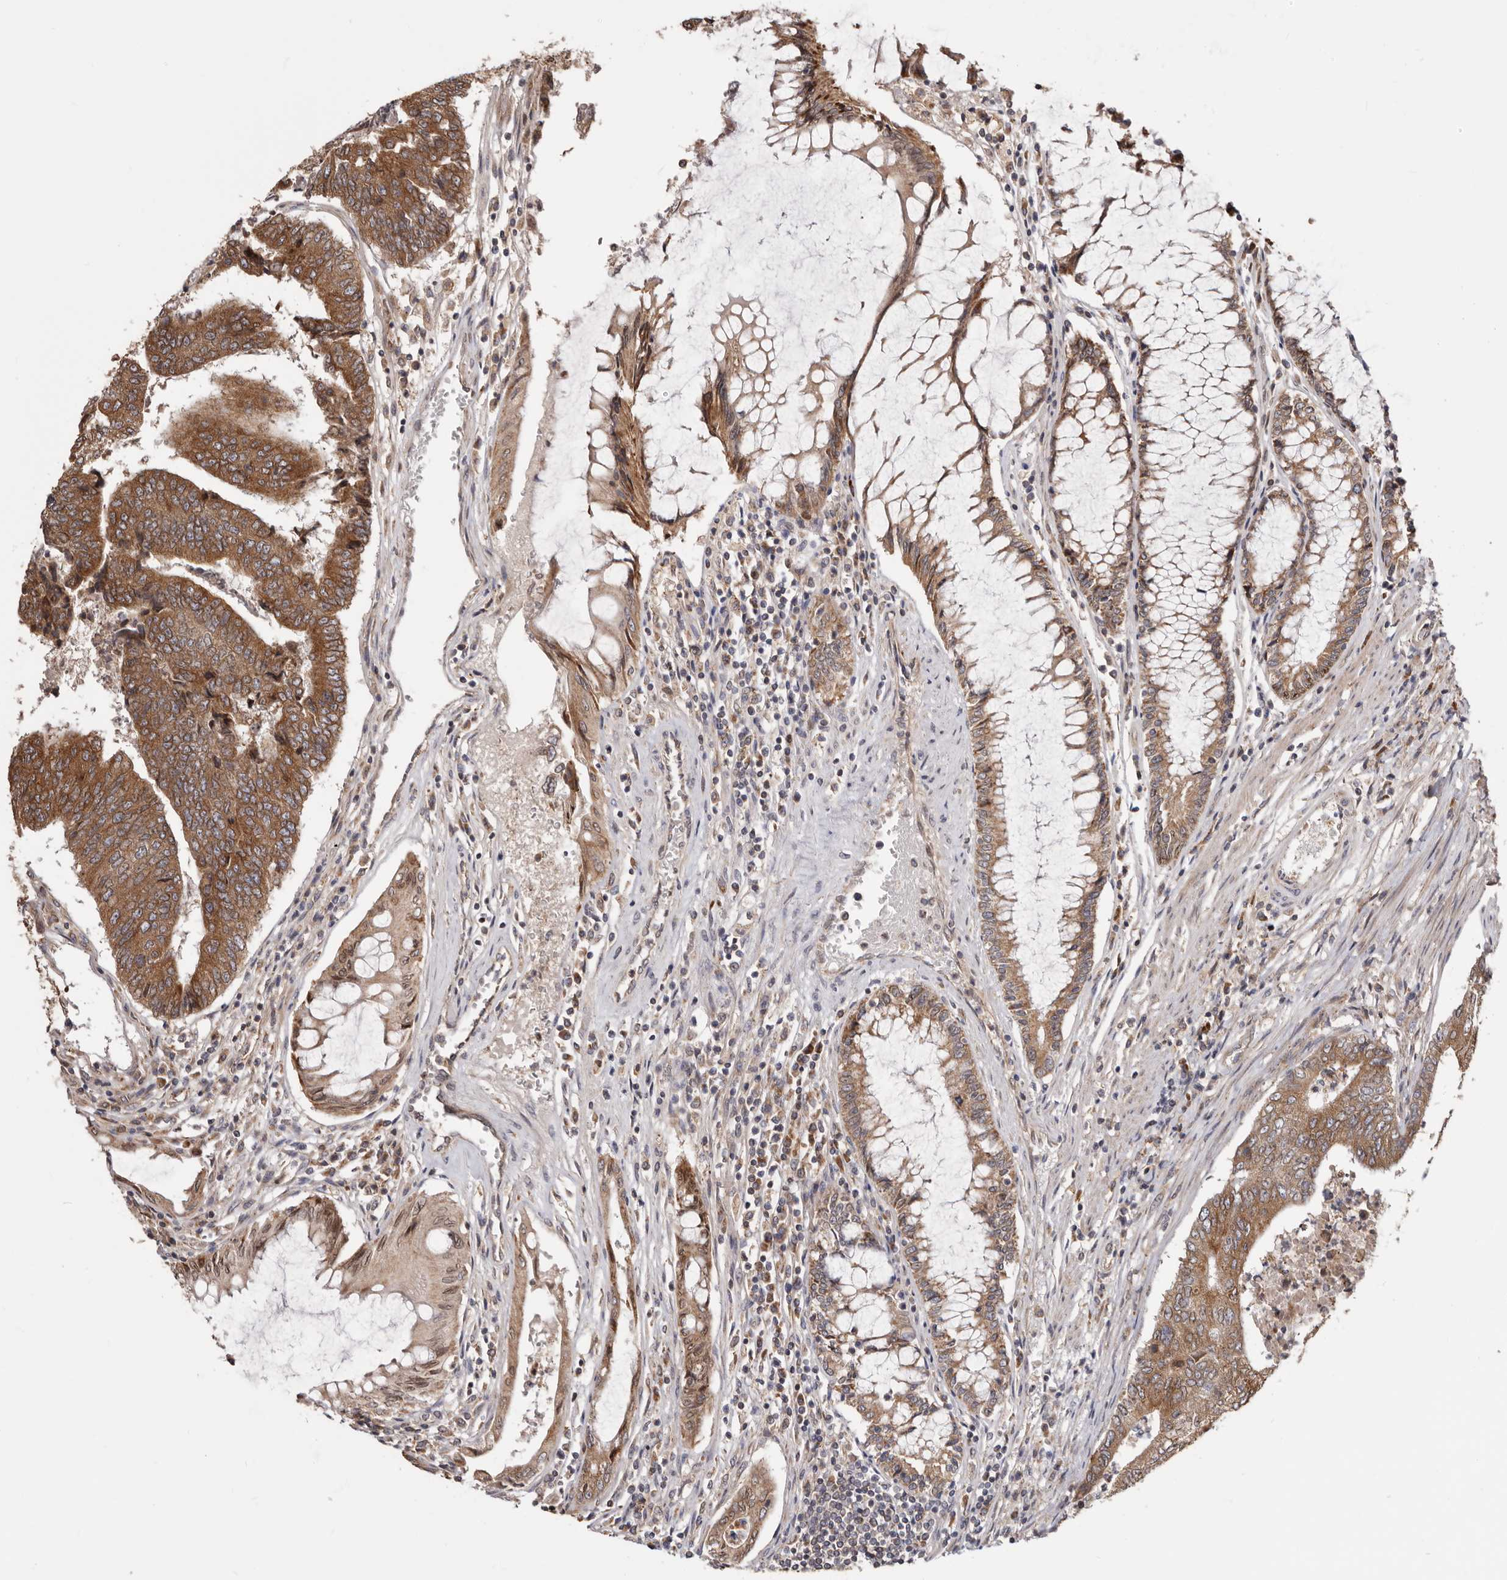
{"staining": {"intensity": "moderate", "quantity": ">75%", "location": "cytoplasmic/membranous"}, "tissue": "colorectal cancer", "cell_type": "Tumor cells", "image_type": "cancer", "snomed": [{"axis": "morphology", "description": "Adenocarcinoma, NOS"}, {"axis": "topography", "description": "Colon"}], "caption": "Human colorectal cancer (adenocarcinoma) stained with a protein marker shows moderate staining in tumor cells.", "gene": "TMUB1", "patient": {"sex": "female", "age": 67}}